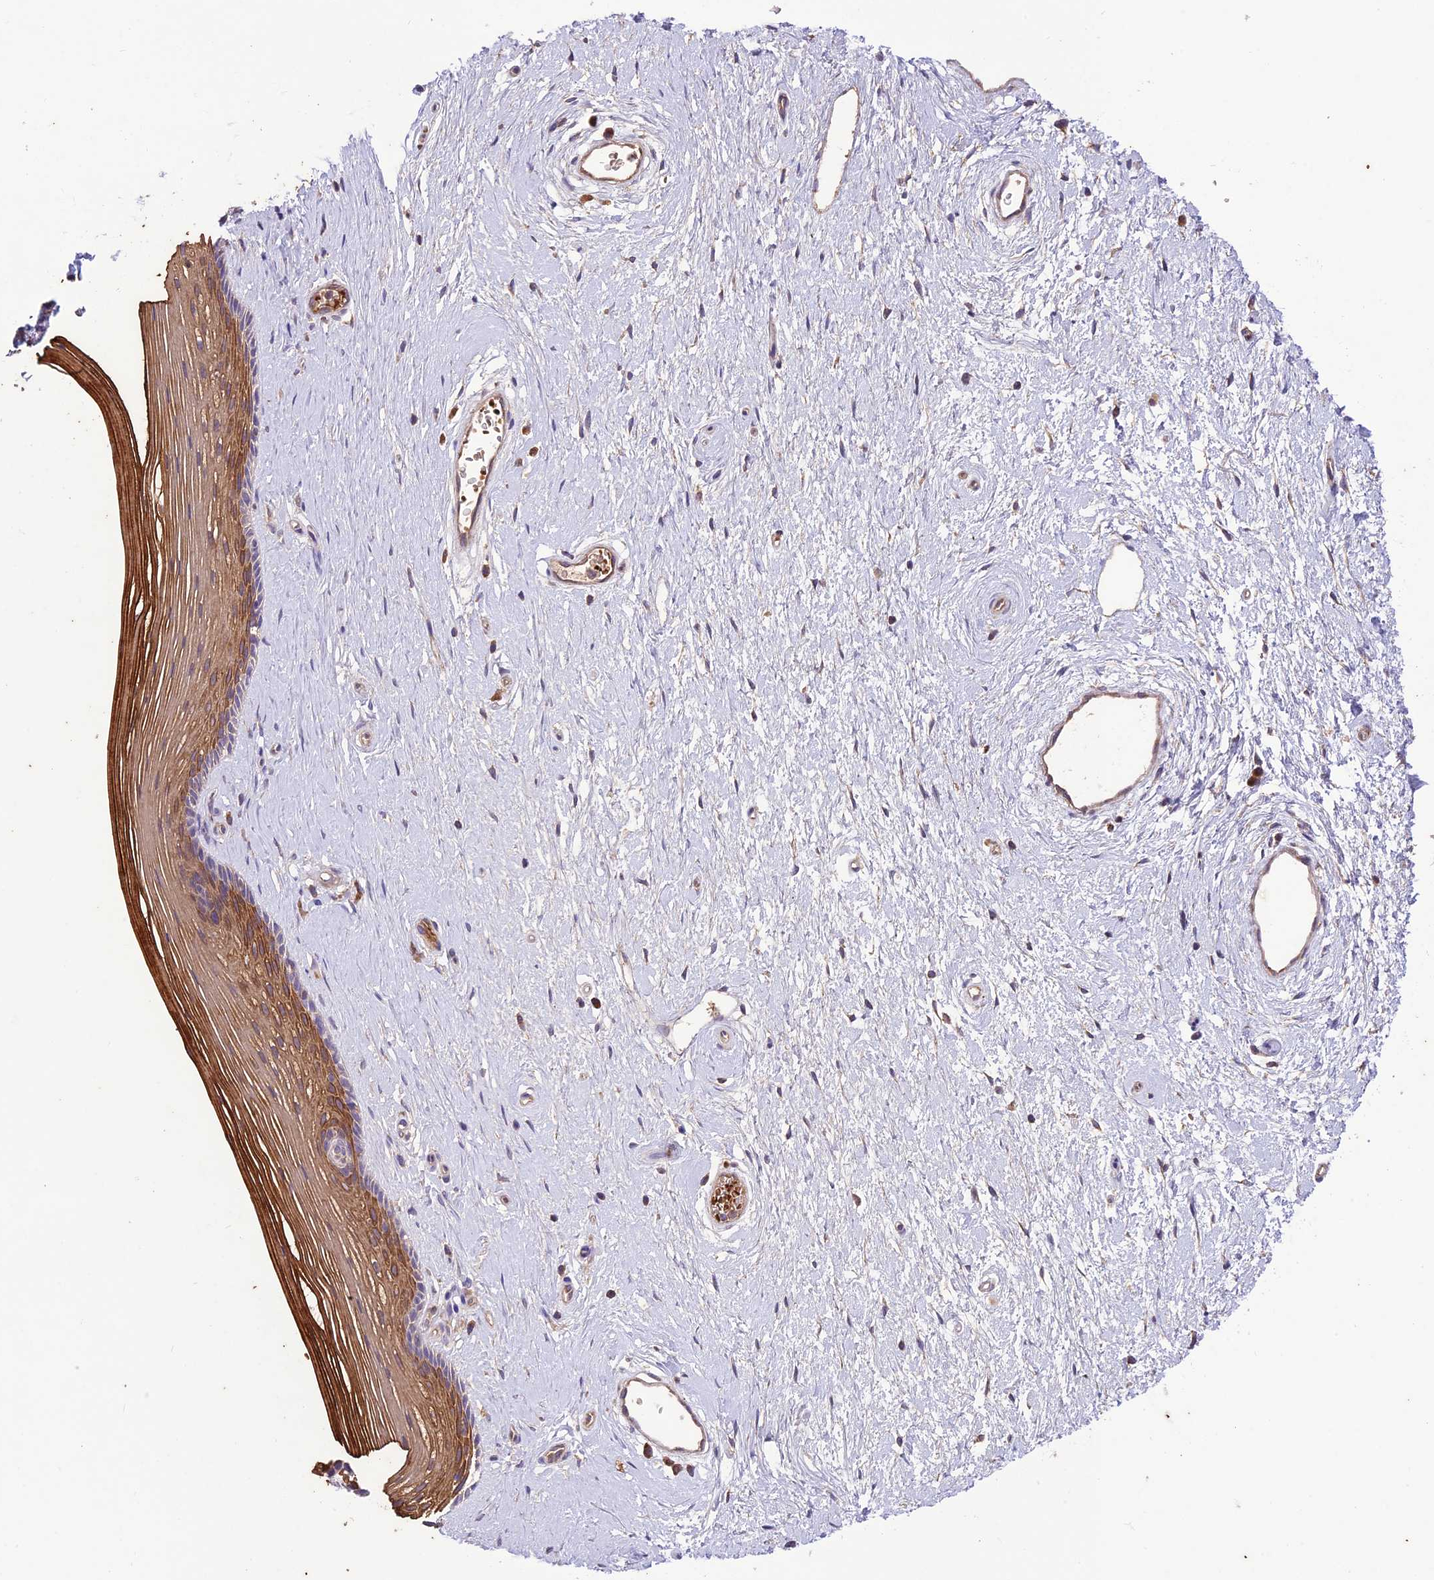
{"staining": {"intensity": "moderate", "quantity": ">75%", "location": "cytoplasmic/membranous"}, "tissue": "vagina", "cell_type": "Squamous epithelial cells", "image_type": "normal", "snomed": [{"axis": "morphology", "description": "Normal tissue, NOS"}, {"axis": "topography", "description": "Vagina"}], "caption": "Squamous epithelial cells display moderate cytoplasmic/membranous positivity in about >75% of cells in normal vagina. The staining is performed using DAB brown chromogen to label protein expression. The nuclei are counter-stained blue using hematoxylin.", "gene": "NDUFAF1", "patient": {"sex": "female", "age": 46}}